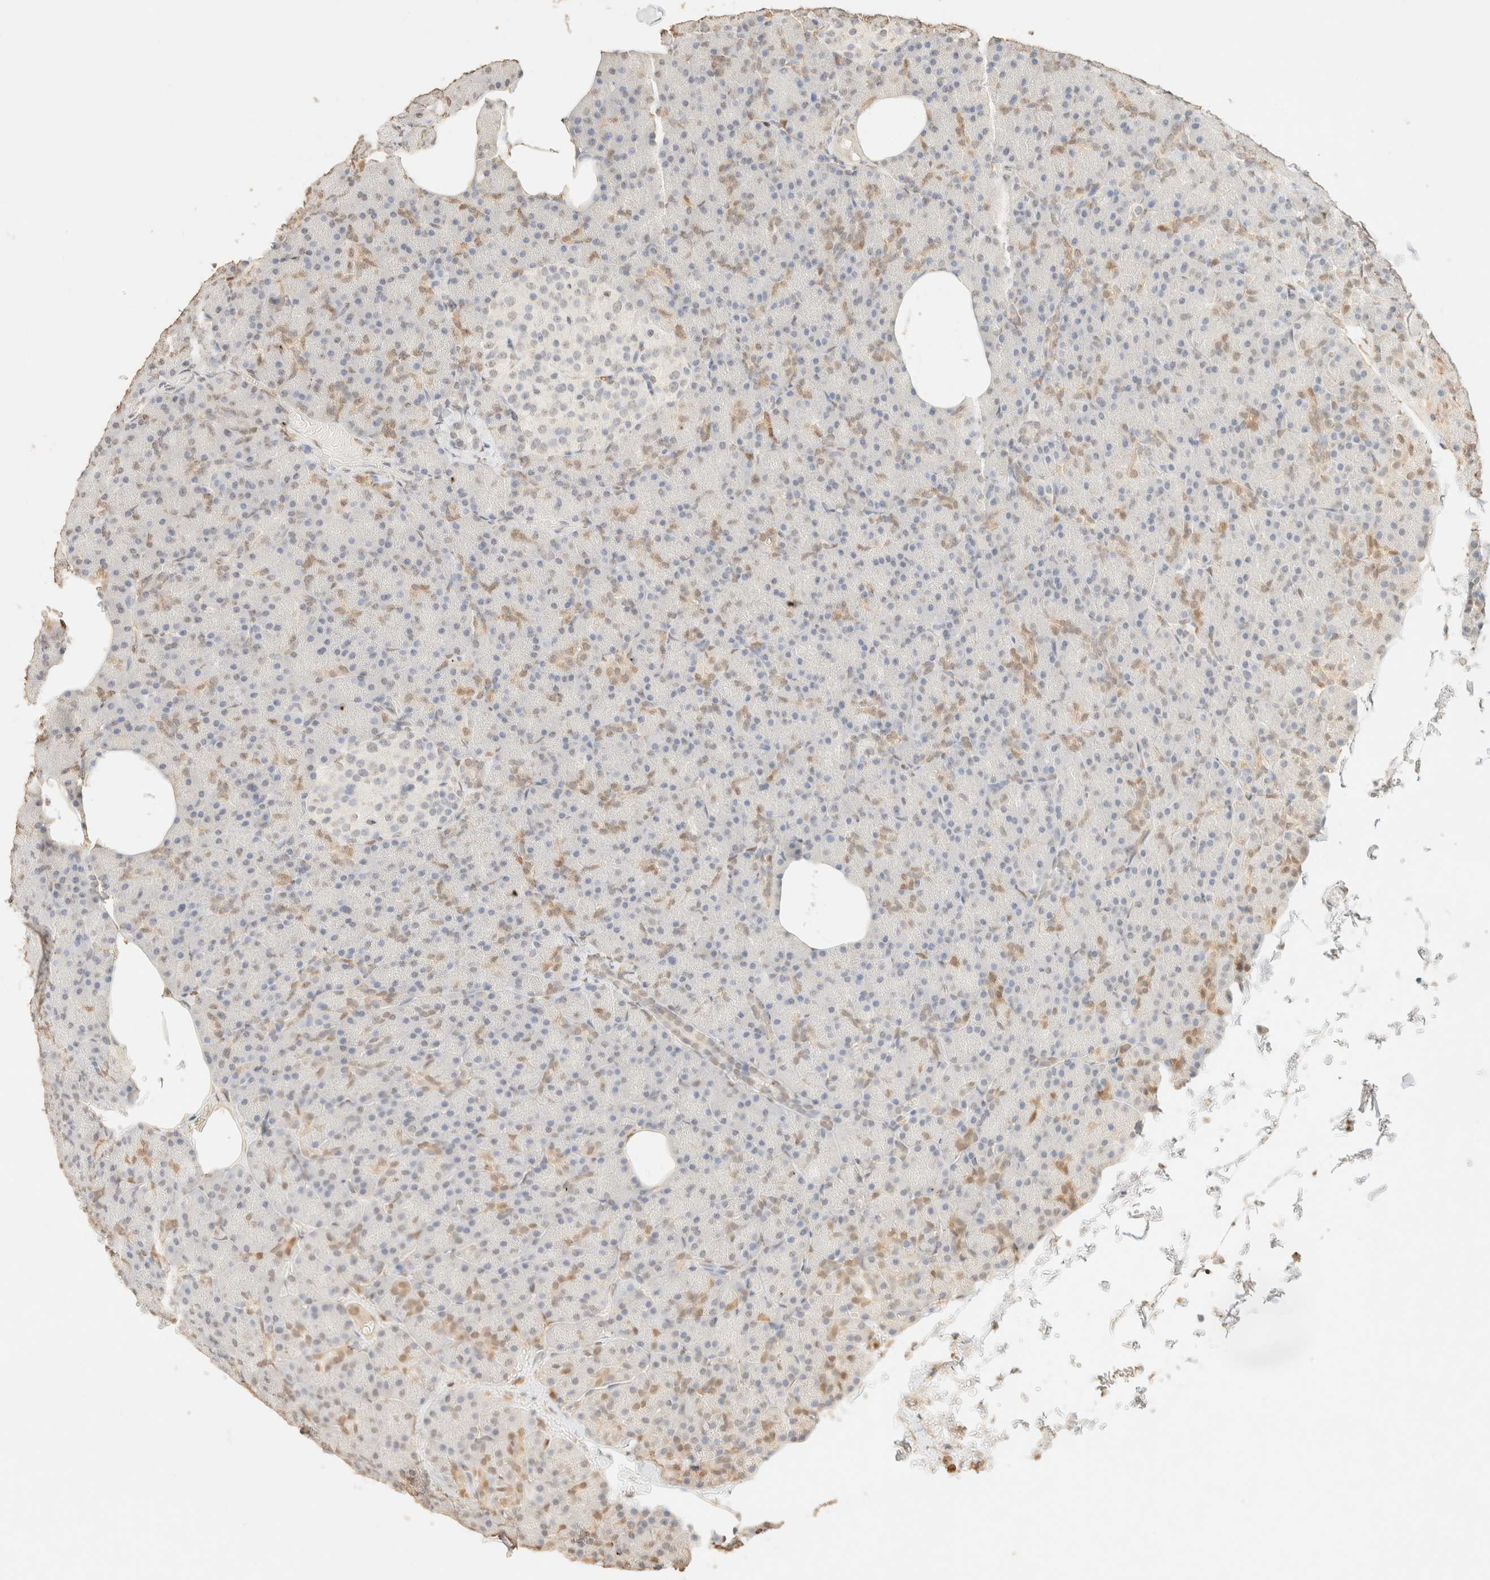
{"staining": {"intensity": "weak", "quantity": "<25%", "location": "cytoplasmic/membranous,nuclear"}, "tissue": "pancreas", "cell_type": "Exocrine glandular cells", "image_type": "normal", "snomed": [{"axis": "morphology", "description": "Normal tissue, NOS"}, {"axis": "topography", "description": "Pancreas"}], "caption": "High power microscopy image of an immunohistochemistry (IHC) image of unremarkable pancreas, revealing no significant positivity in exocrine glandular cells.", "gene": "S100A13", "patient": {"sex": "female", "age": 43}}